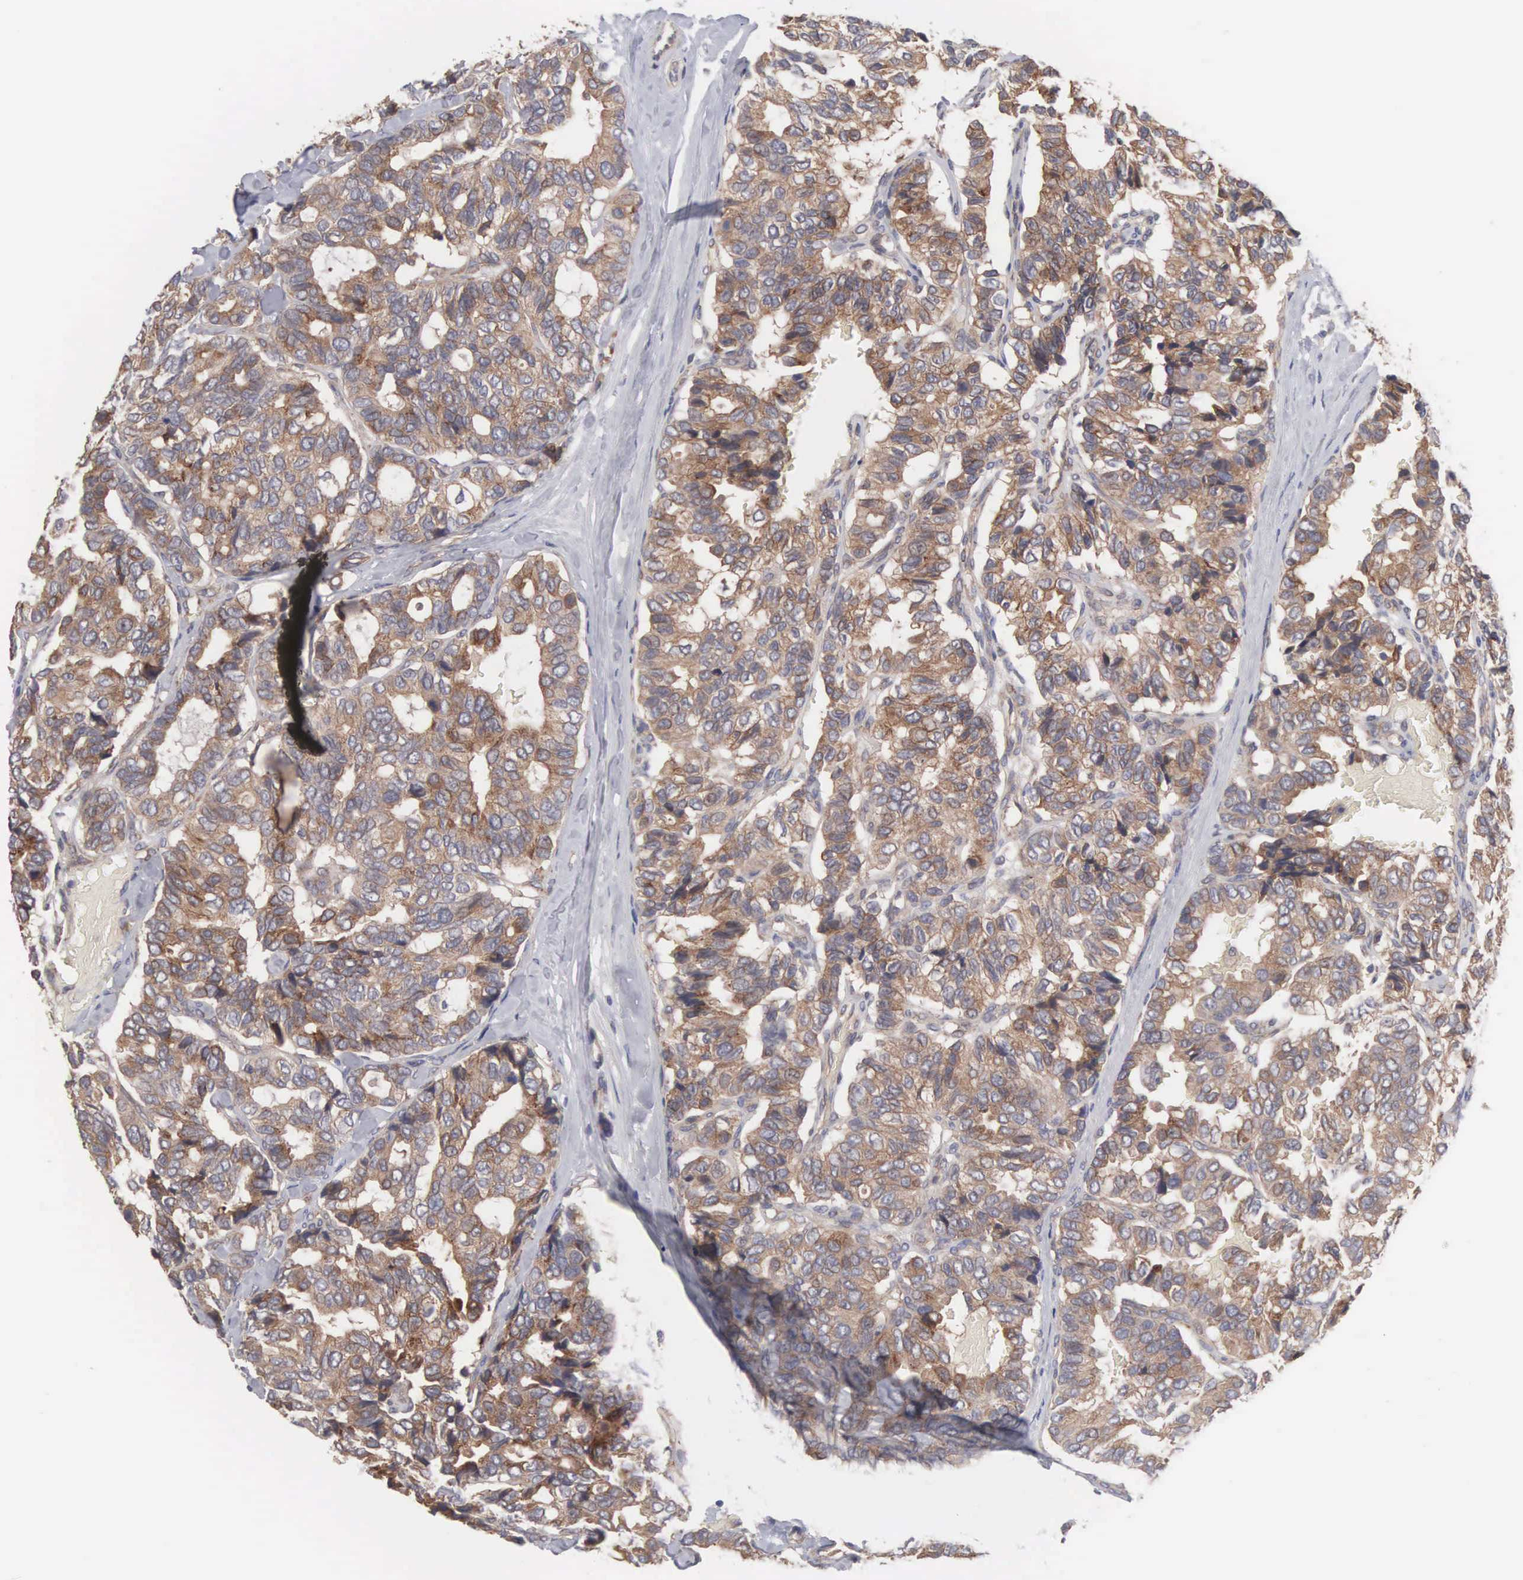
{"staining": {"intensity": "moderate", "quantity": ">75%", "location": "cytoplasmic/membranous"}, "tissue": "breast cancer", "cell_type": "Tumor cells", "image_type": "cancer", "snomed": [{"axis": "morphology", "description": "Duct carcinoma"}, {"axis": "topography", "description": "Breast"}], "caption": "Immunohistochemistry (IHC) of breast infiltrating ductal carcinoma exhibits medium levels of moderate cytoplasmic/membranous staining in approximately >75% of tumor cells. The staining is performed using DAB brown chromogen to label protein expression. The nuclei are counter-stained blue using hematoxylin.", "gene": "INF2", "patient": {"sex": "female", "age": 69}}